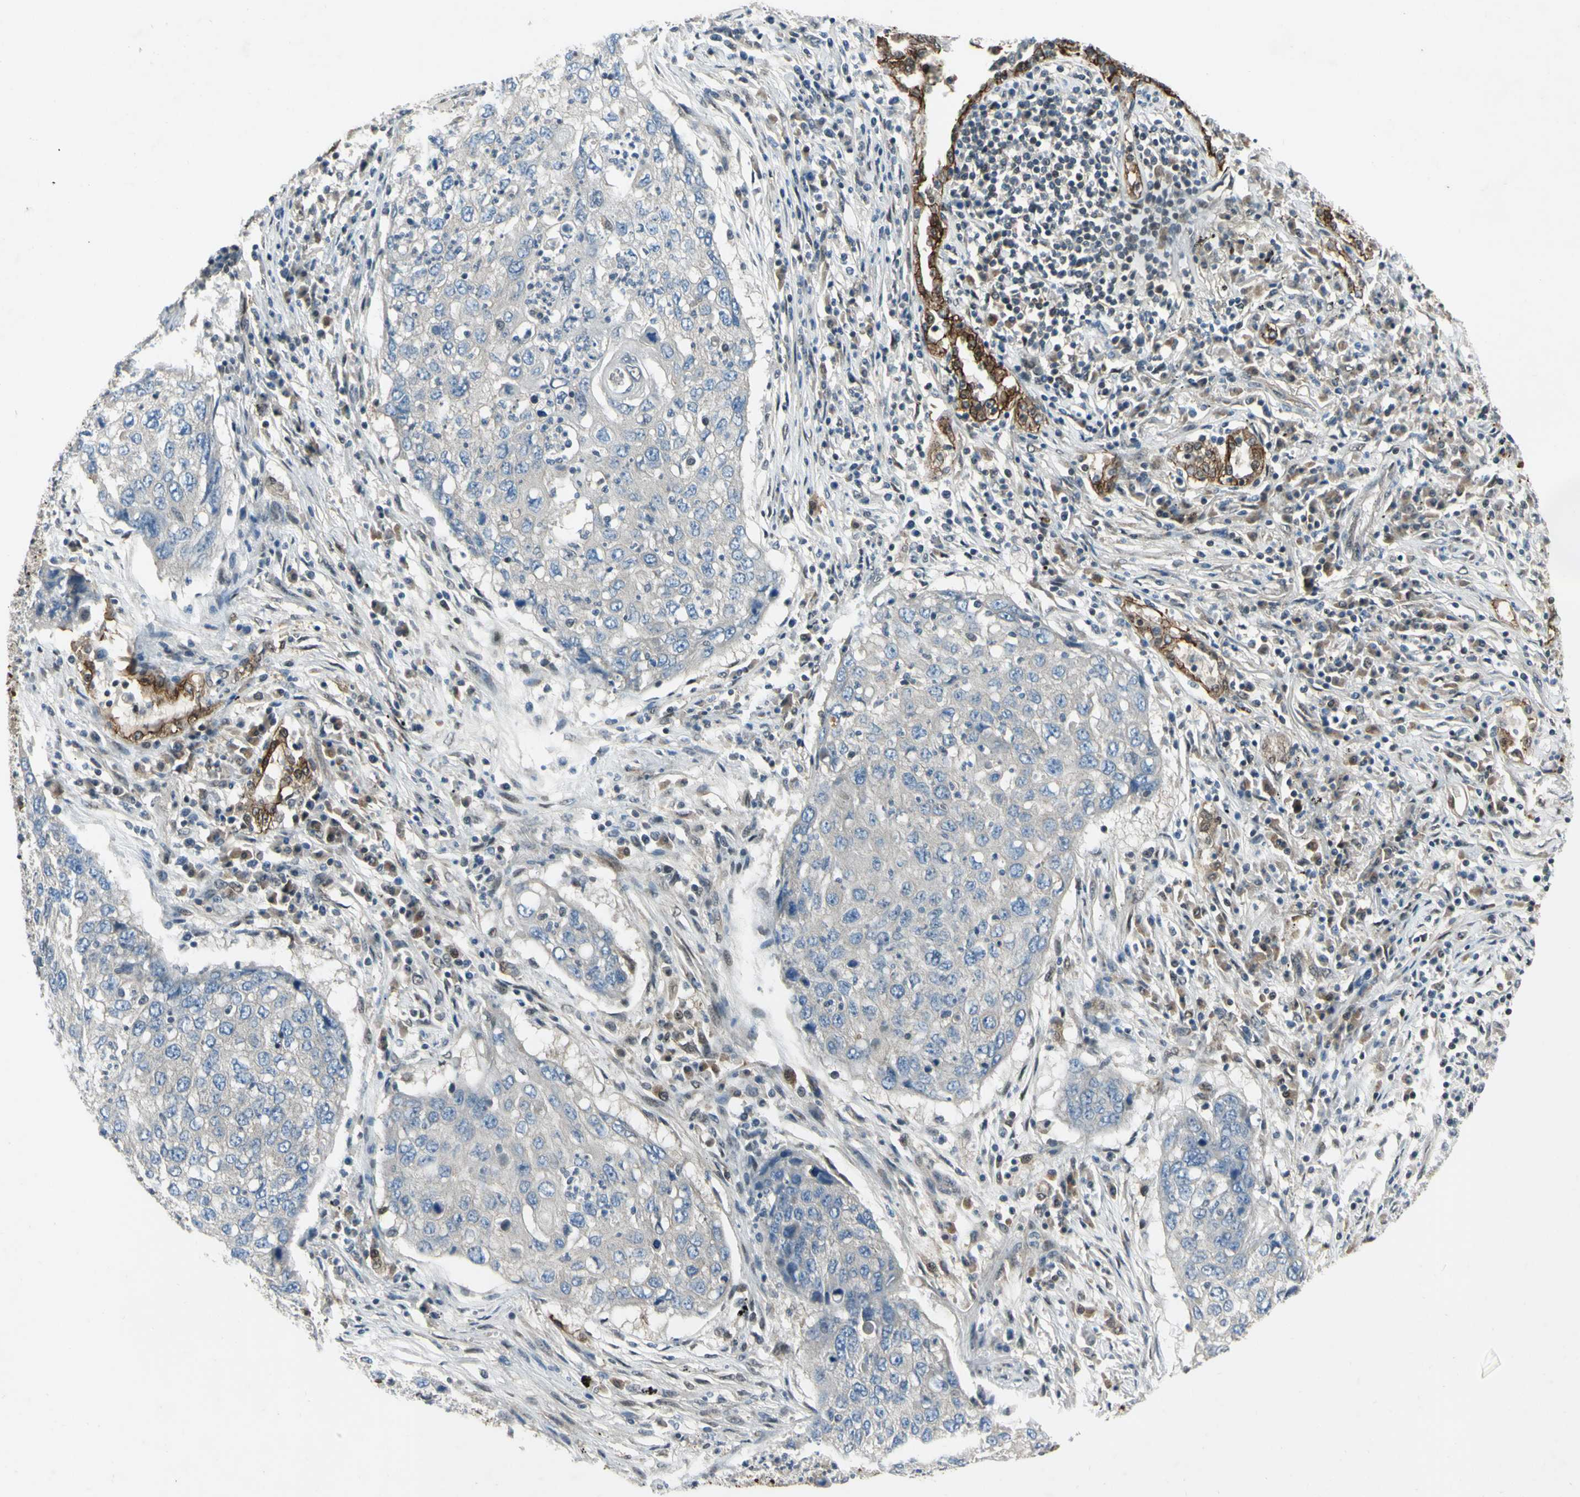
{"staining": {"intensity": "negative", "quantity": "none", "location": "none"}, "tissue": "lung cancer", "cell_type": "Tumor cells", "image_type": "cancer", "snomed": [{"axis": "morphology", "description": "Squamous cell carcinoma, NOS"}, {"axis": "topography", "description": "Lung"}], "caption": "DAB (3,3'-diaminobenzidine) immunohistochemical staining of lung squamous cell carcinoma demonstrates no significant staining in tumor cells.", "gene": "PSMD5", "patient": {"sex": "female", "age": 63}}